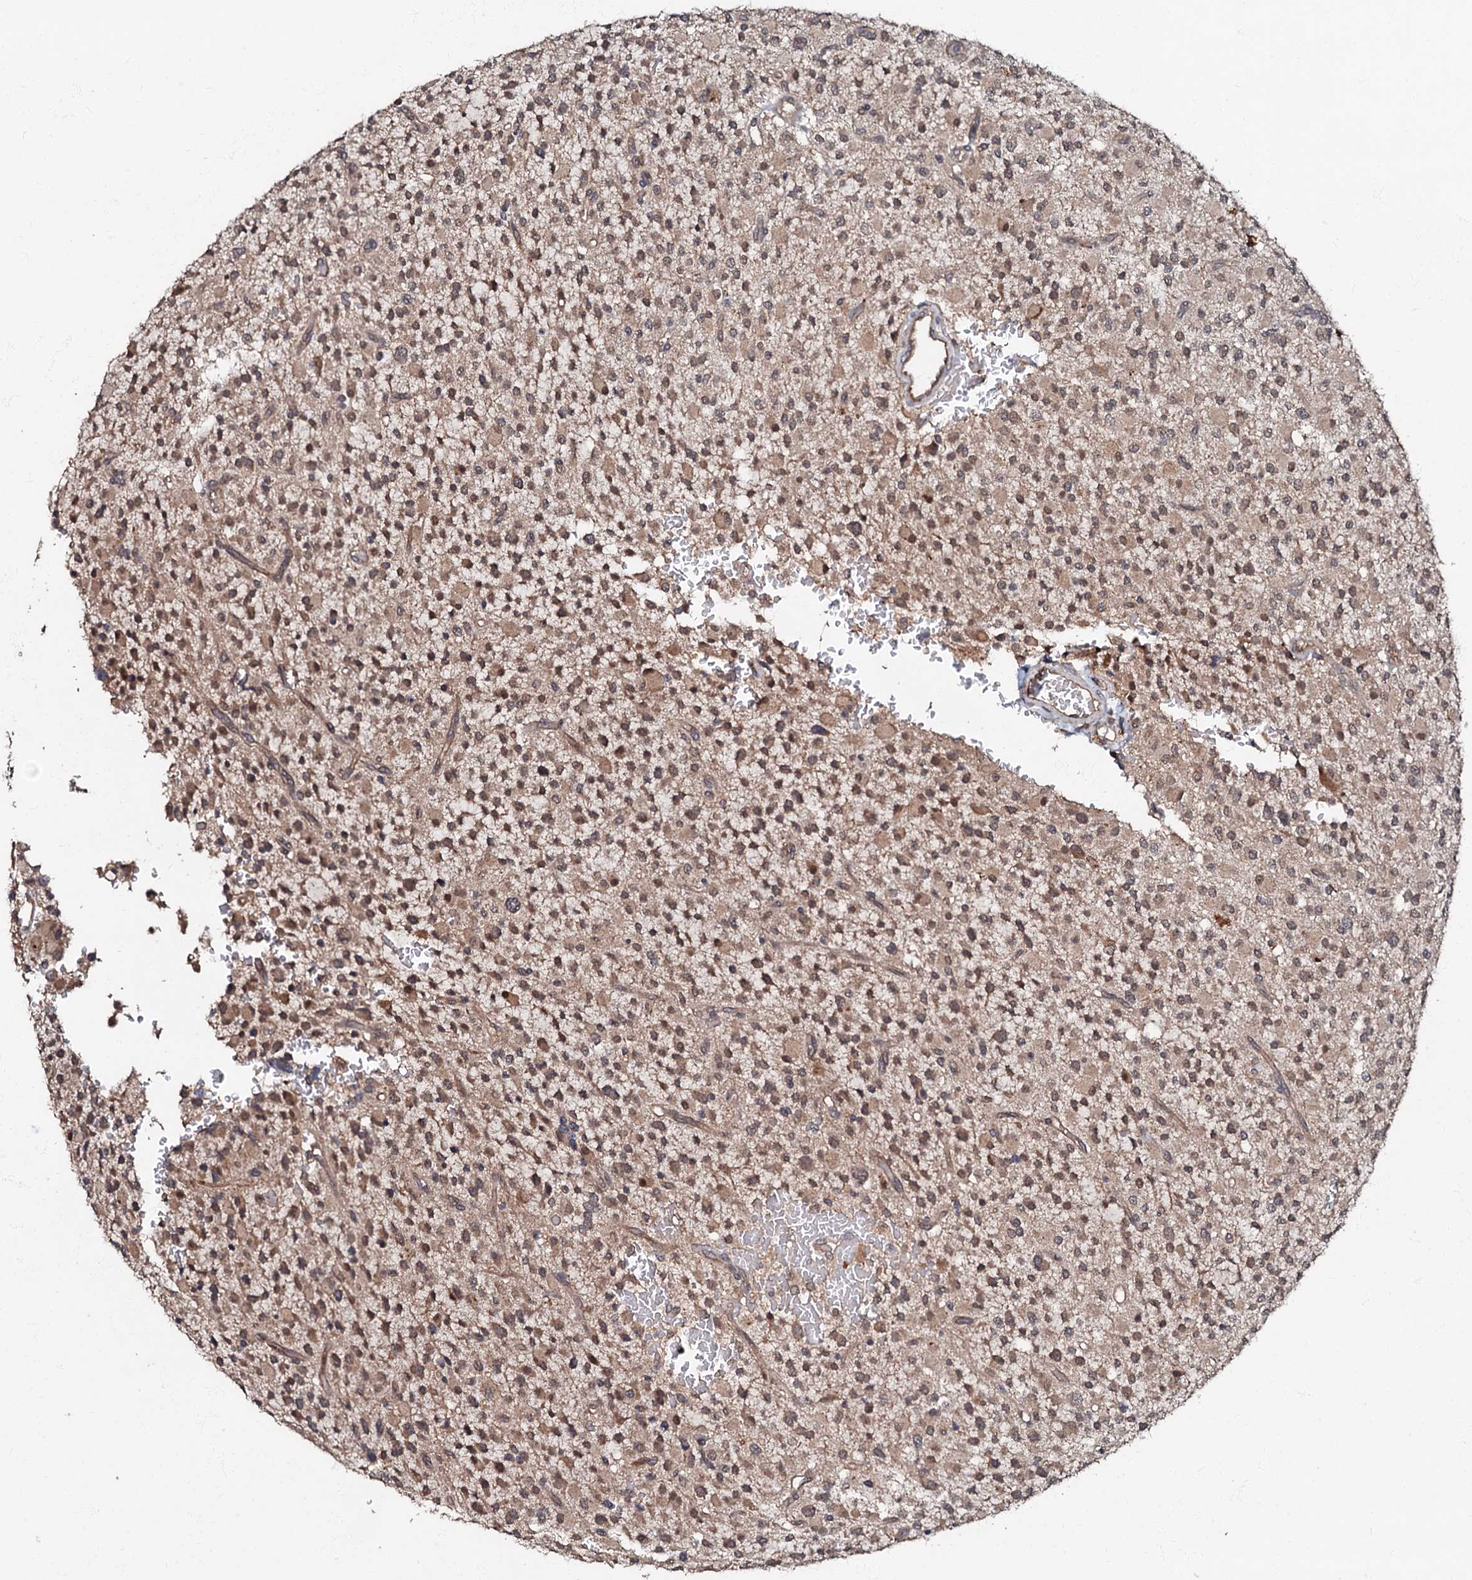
{"staining": {"intensity": "moderate", "quantity": "25%-75%", "location": "cytoplasmic/membranous,nuclear"}, "tissue": "glioma", "cell_type": "Tumor cells", "image_type": "cancer", "snomed": [{"axis": "morphology", "description": "Glioma, malignant, High grade"}, {"axis": "topography", "description": "Brain"}], "caption": "This image demonstrates glioma stained with immunohistochemistry (IHC) to label a protein in brown. The cytoplasmic/membranous and nuclear of tumor cells show moderate positivity for the protein. Nuclei are counter-stained blue.", "gene": "MANSC4", "patient": {"sex": "male", "age": 34}}